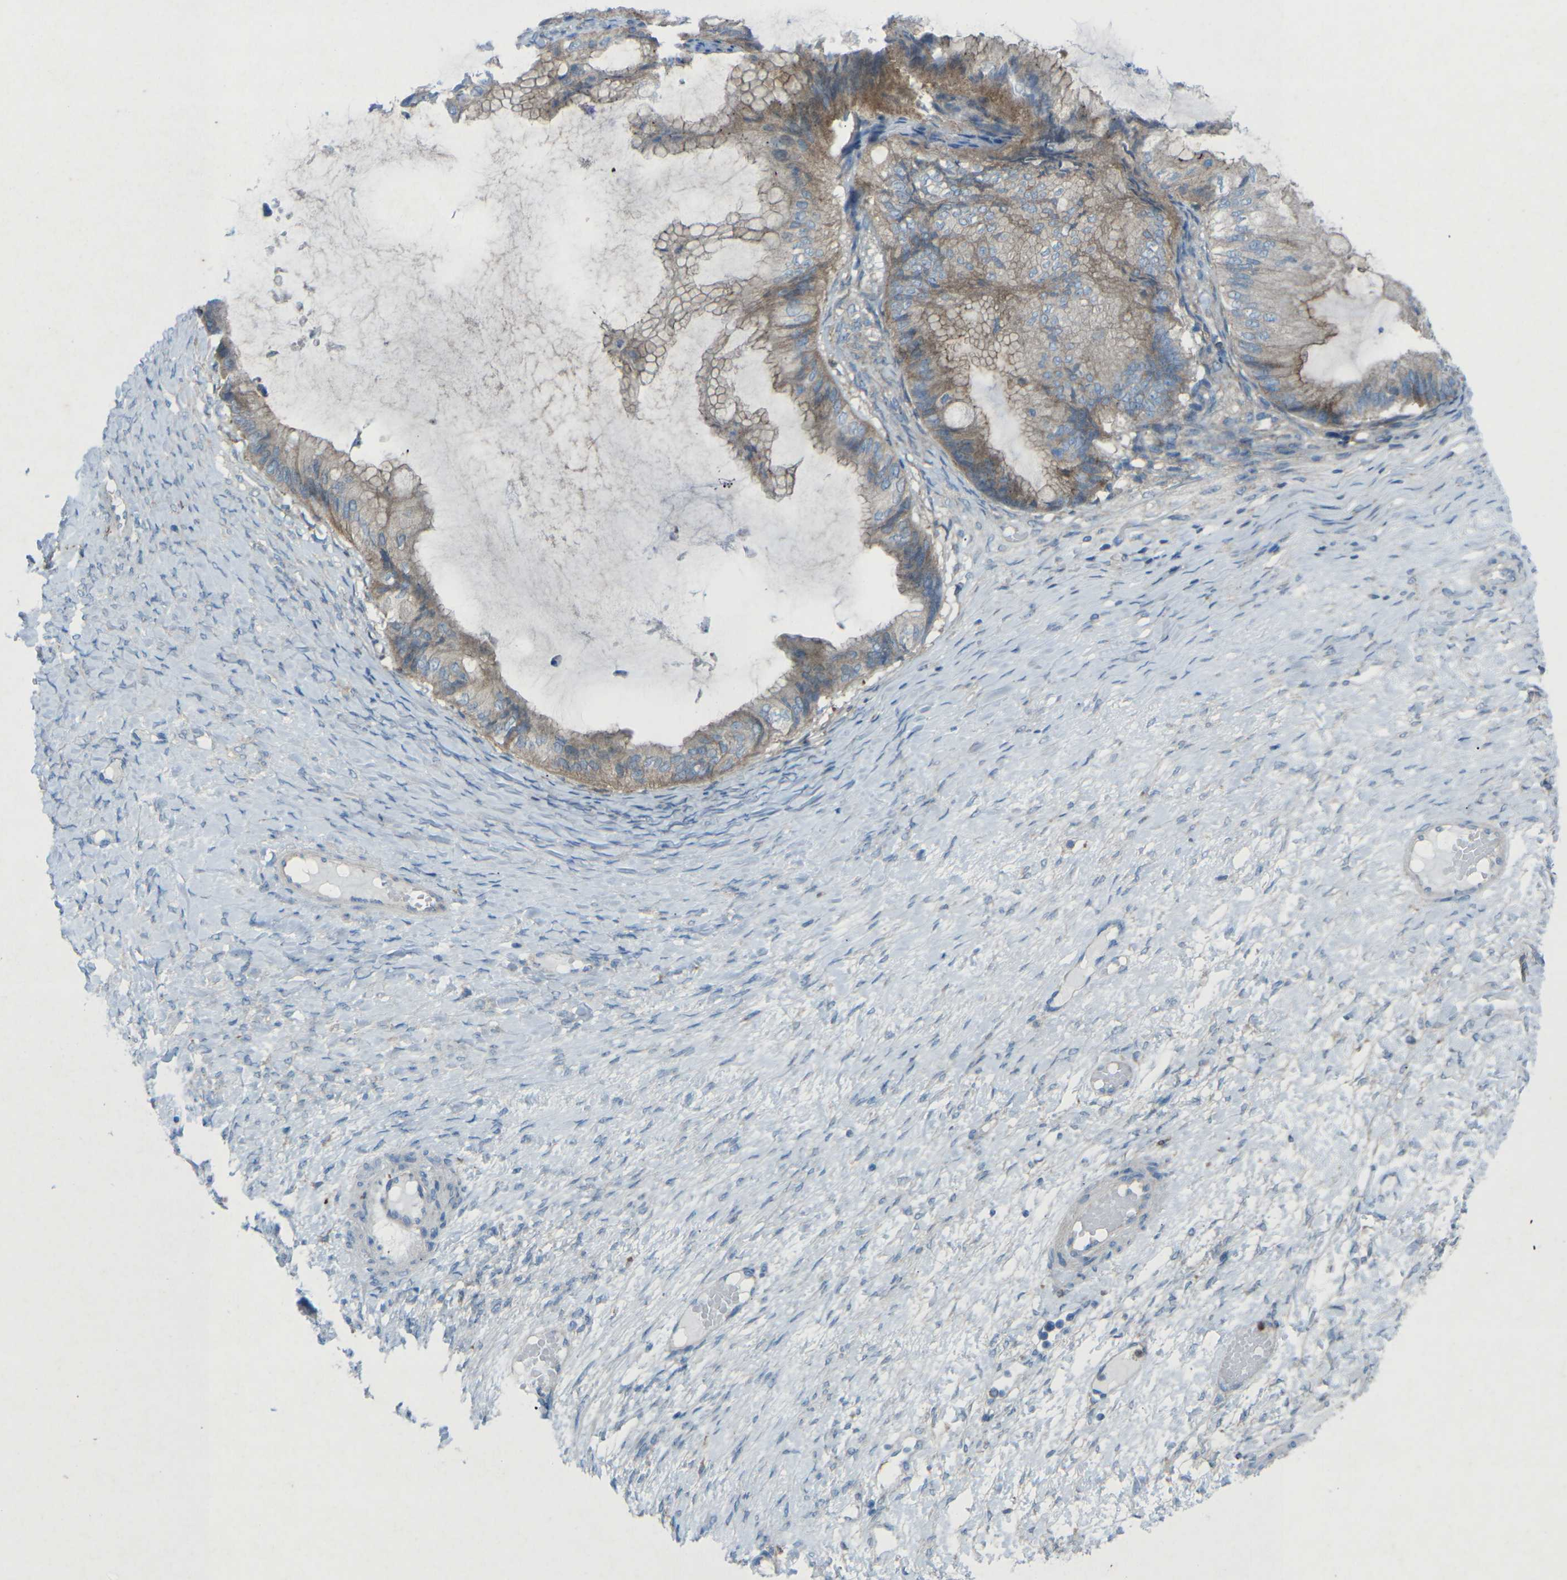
{"staining": {"intensity": "moderate", "quantity": ">75%", "location": "cytoplasmic/membranous"}, "tissue": "ovarian cancer", "cell_type": "Tumor cells", "image_type": "cancer", "snomed": [{"axis": "morphology", "description": "Cystadenocarcinoma, mucinous, NOS"}, {"axis": "topography", "description": "Ovary"}], "caption": "This is an image of IHC staining of mucinous cystadenocarcinoma (ovarian), which shows moderate expression in the cytoplasmic/membranous of tumor cells.", "gene": "STK11", "patient": {"sex": "female", "age": 61}}